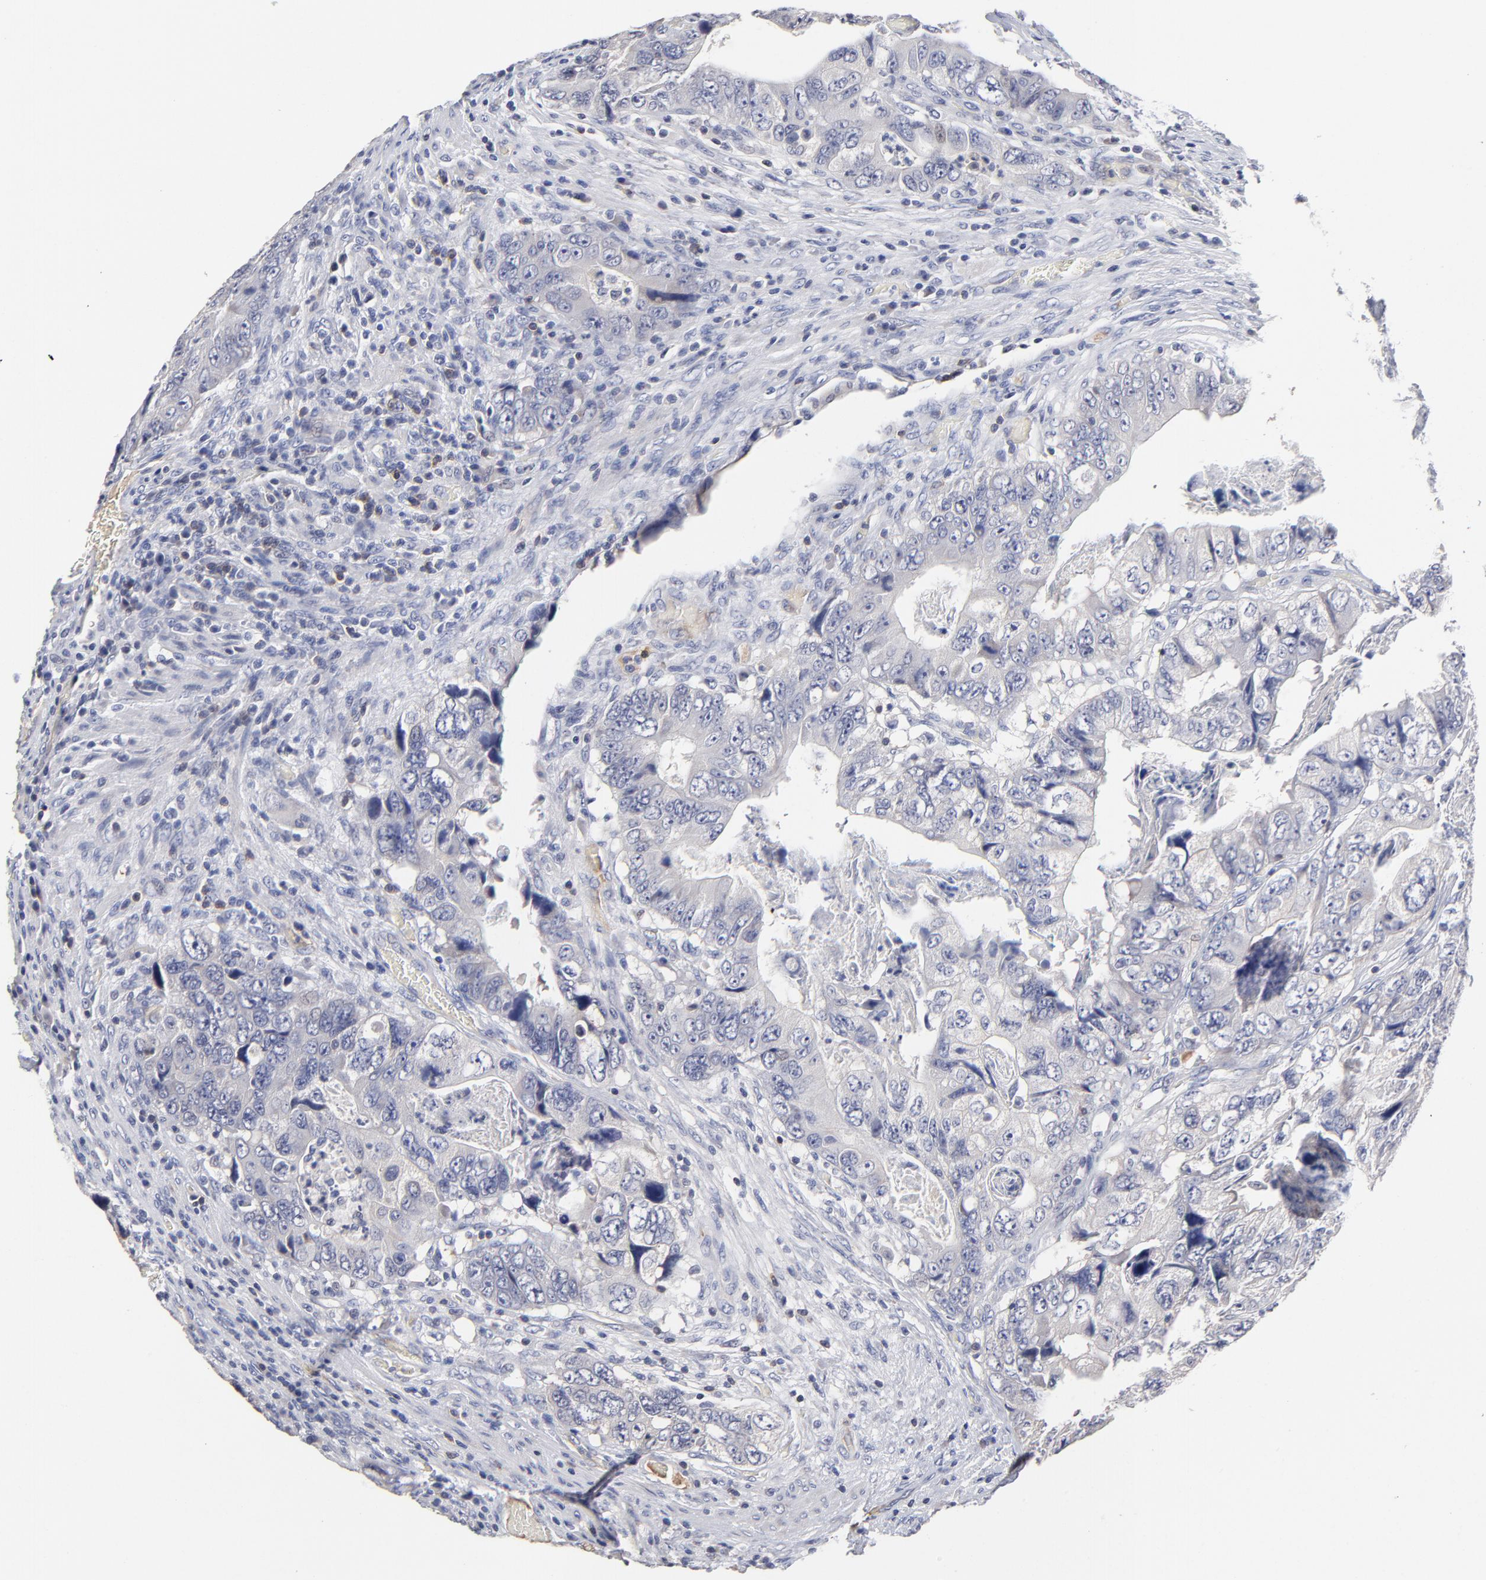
{"staining": {"intensity": "negative", "quantity": "none", "location": "none"}, "tissue": "colorectal cancer", "cell_type": "Tumor cells", "image_type": "cancer", "snomed": [{"axis": "morphology", "description": "Adenocarcinoma, NOS"}, {"axis": "topography", "description": "Rectum"}], "caption": "High magnification brightfield microscopy of adenocarcinoma (colorectal) stained with DAB (brown) and counterstained with hematoxylin (blue): tumor cells show no significant positivity.", "gene": "TRAT1", "patient": {"sex": "female", "age": 82}}